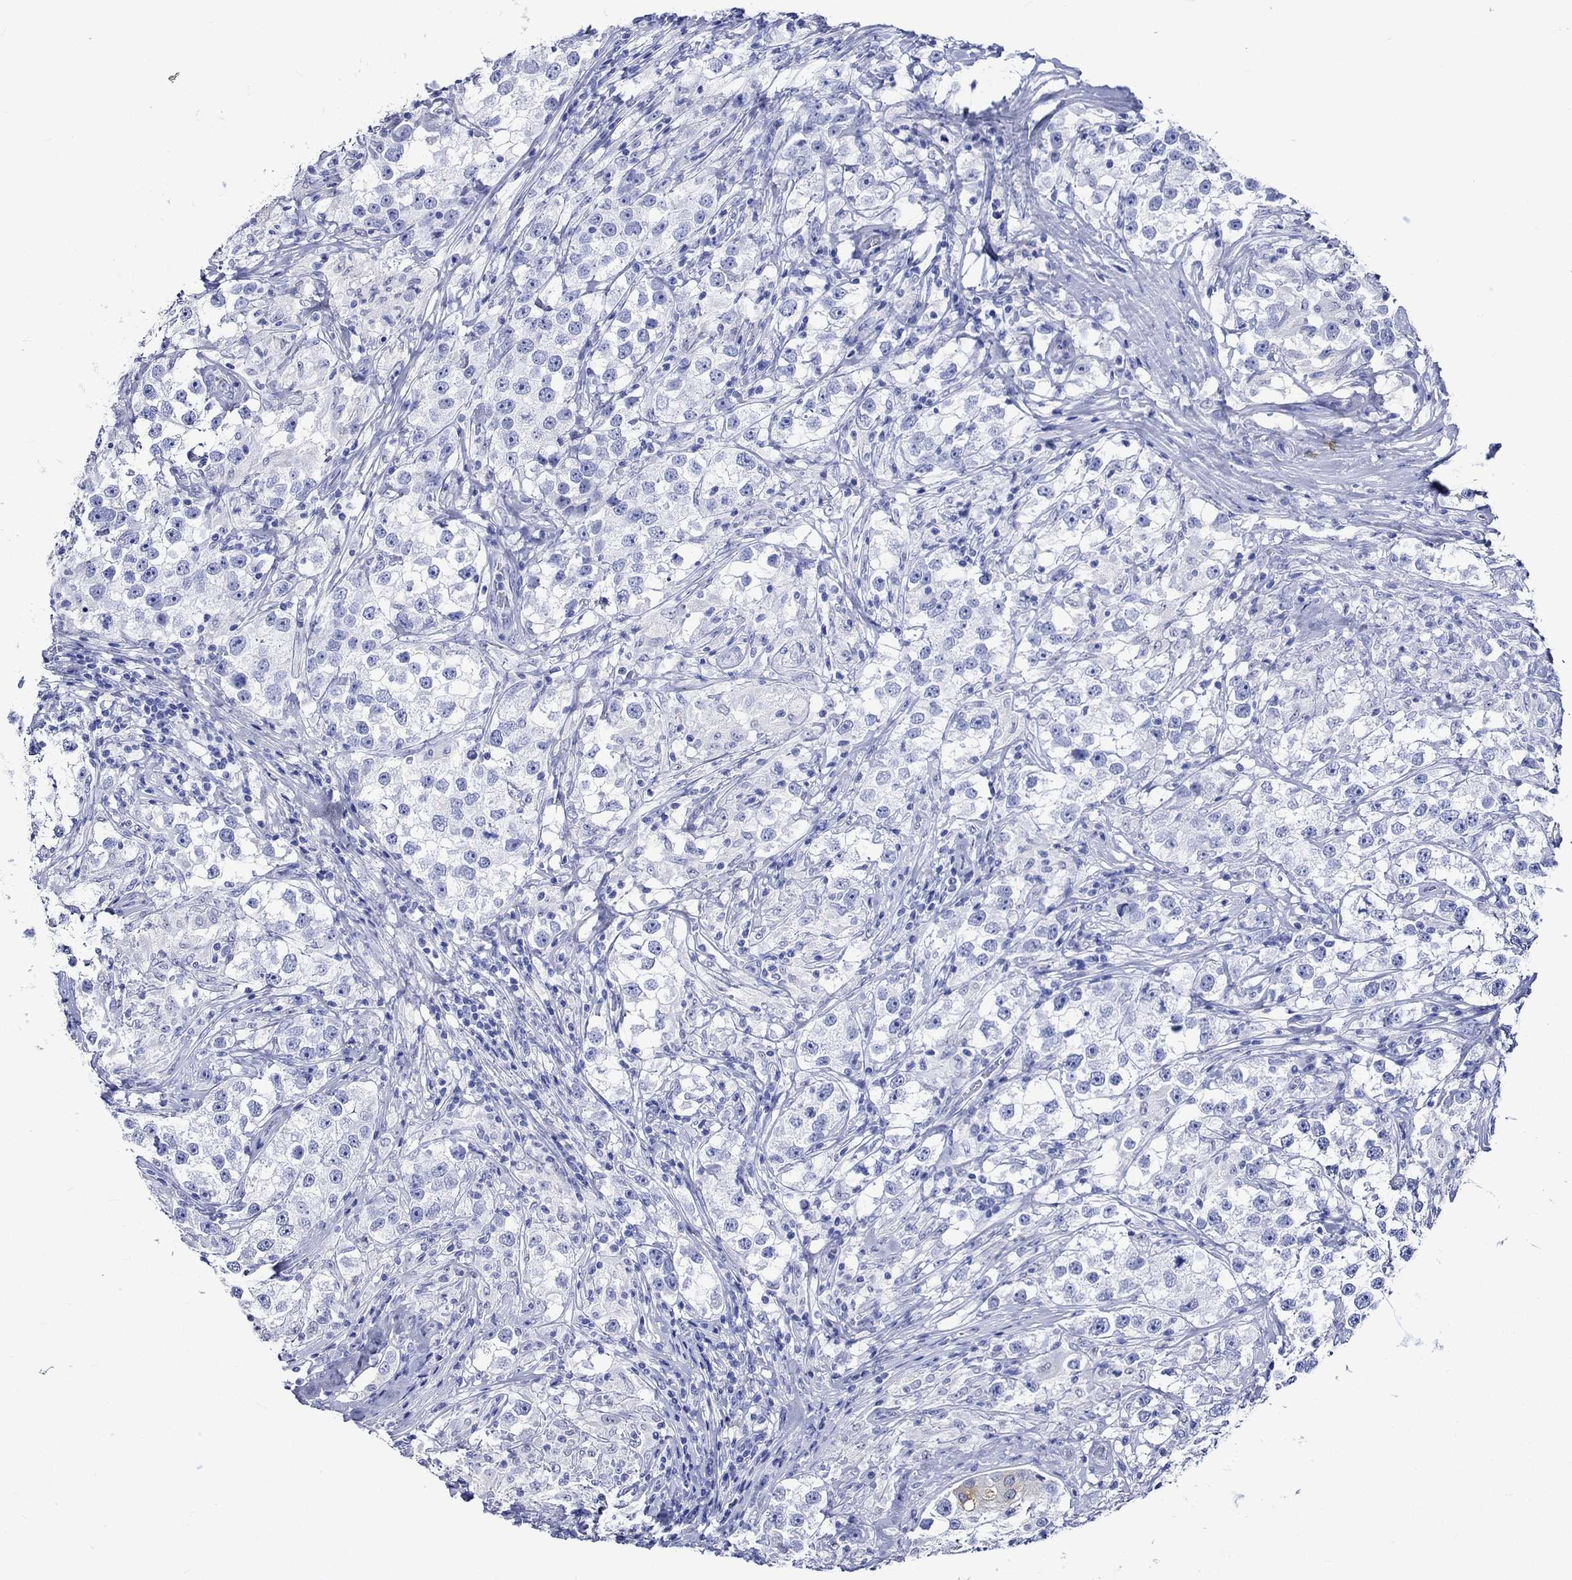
{"staining": {"intensity": "negative", "quantity": "none", "location": "none"}, "tissue": "testis cancer", "cell_type": "Tumor cells", "image_type": "cancer", "snomed": [{"axis": "morphology", "description": "Seminoma, NOS"}, {"axis": "topography", "description": "Testis"}], "caption": "Tumor cells show no significant positivity in seminoma (testis).", "gene": "CRYAB", "patient": {"sex": "male", "age": 46}}